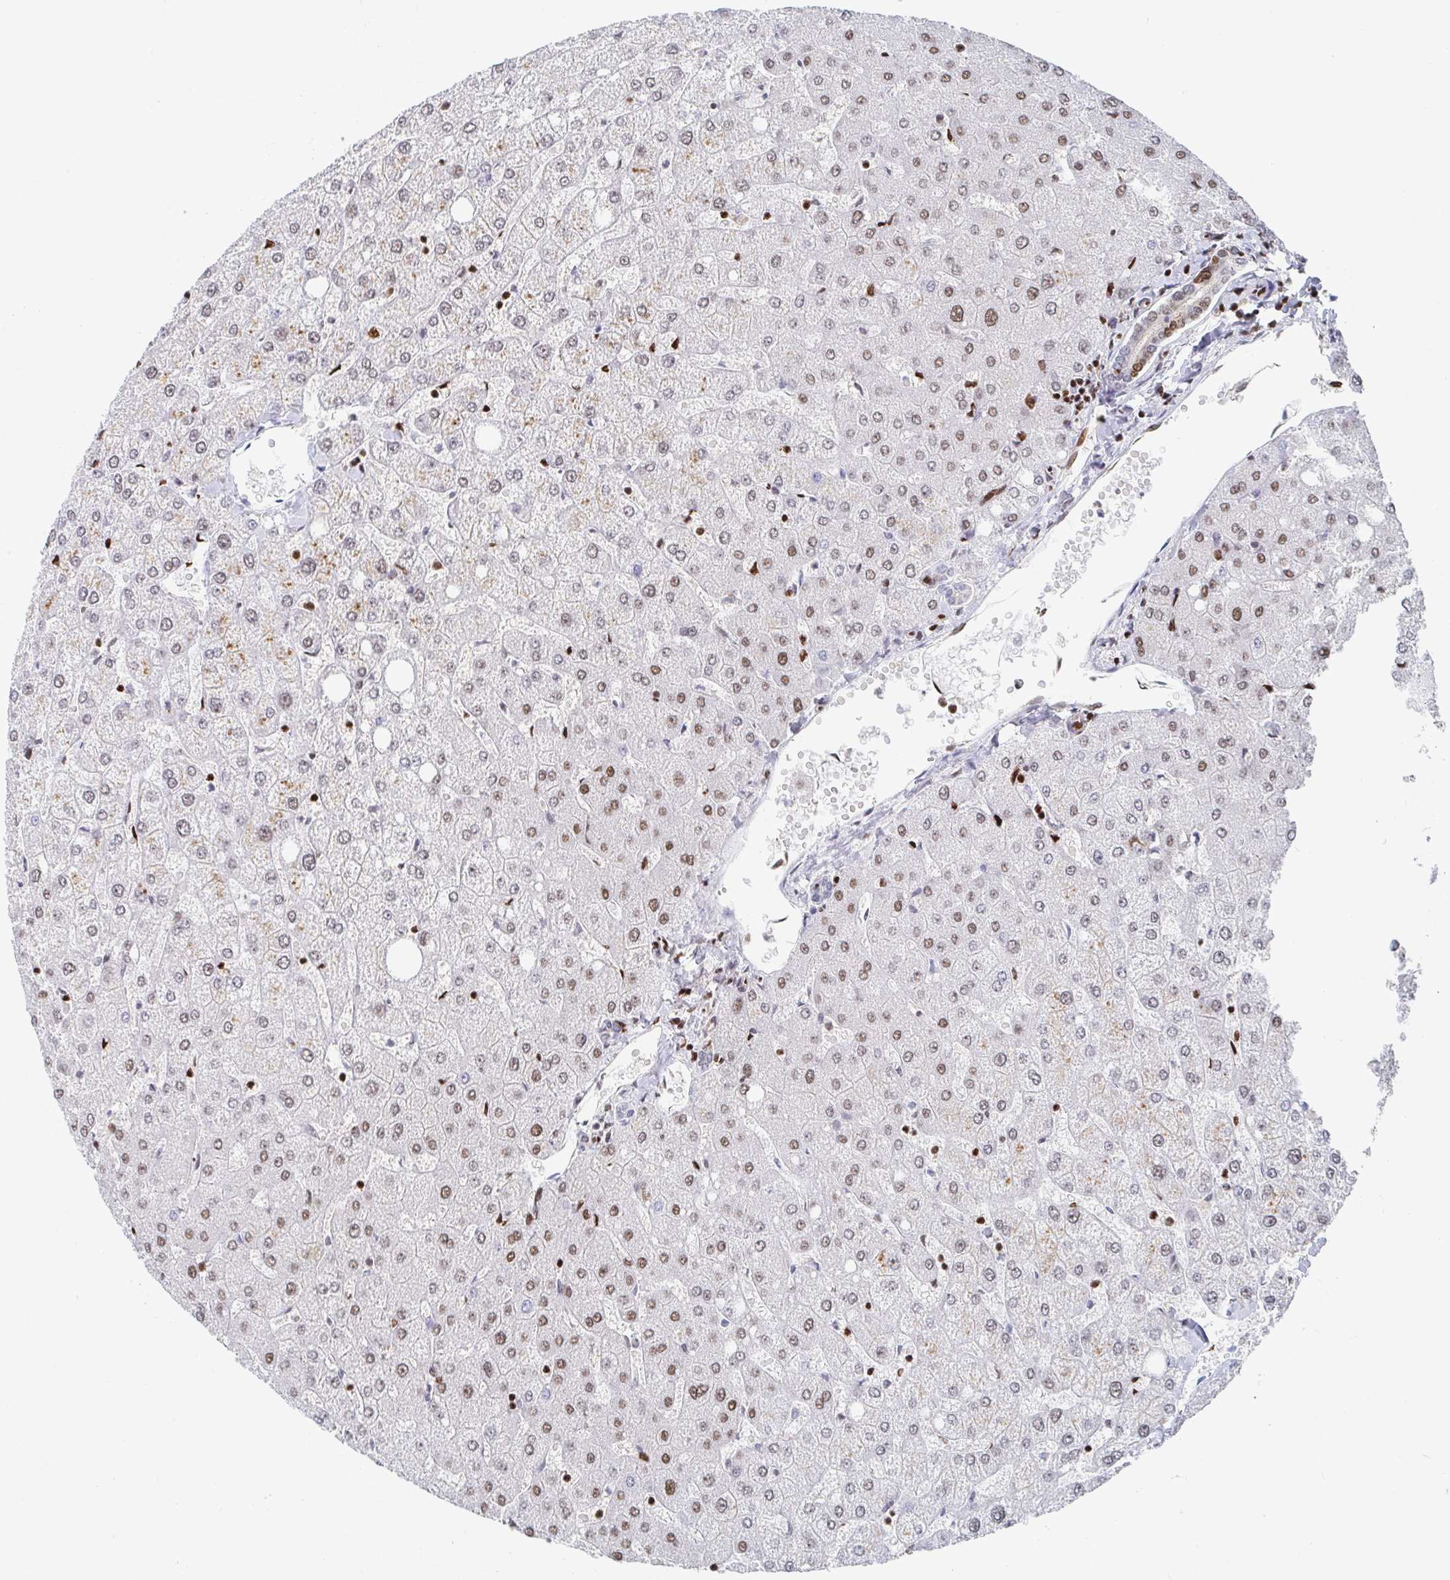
{"staining": {"intensity": "moderate", "quantity": ">75%", "location": "nuclear"}, "tissue": "liver", "cell_type": "Cholangiocytes", "image_type": "normal", "snomed": [{"axis": "morphology", "description": "Normal tissue, NOS"}, {"axis": "topography", "description": "Liver"}], "caption": "Cholangiocytes show medium levels of moderate nuclear staining in approximately >75% of cells in benign liver. (IHC, brightfield microscopy, high magnification).", "gene": "EWSR1", "patient": {"sex": "female", "age": 54}}